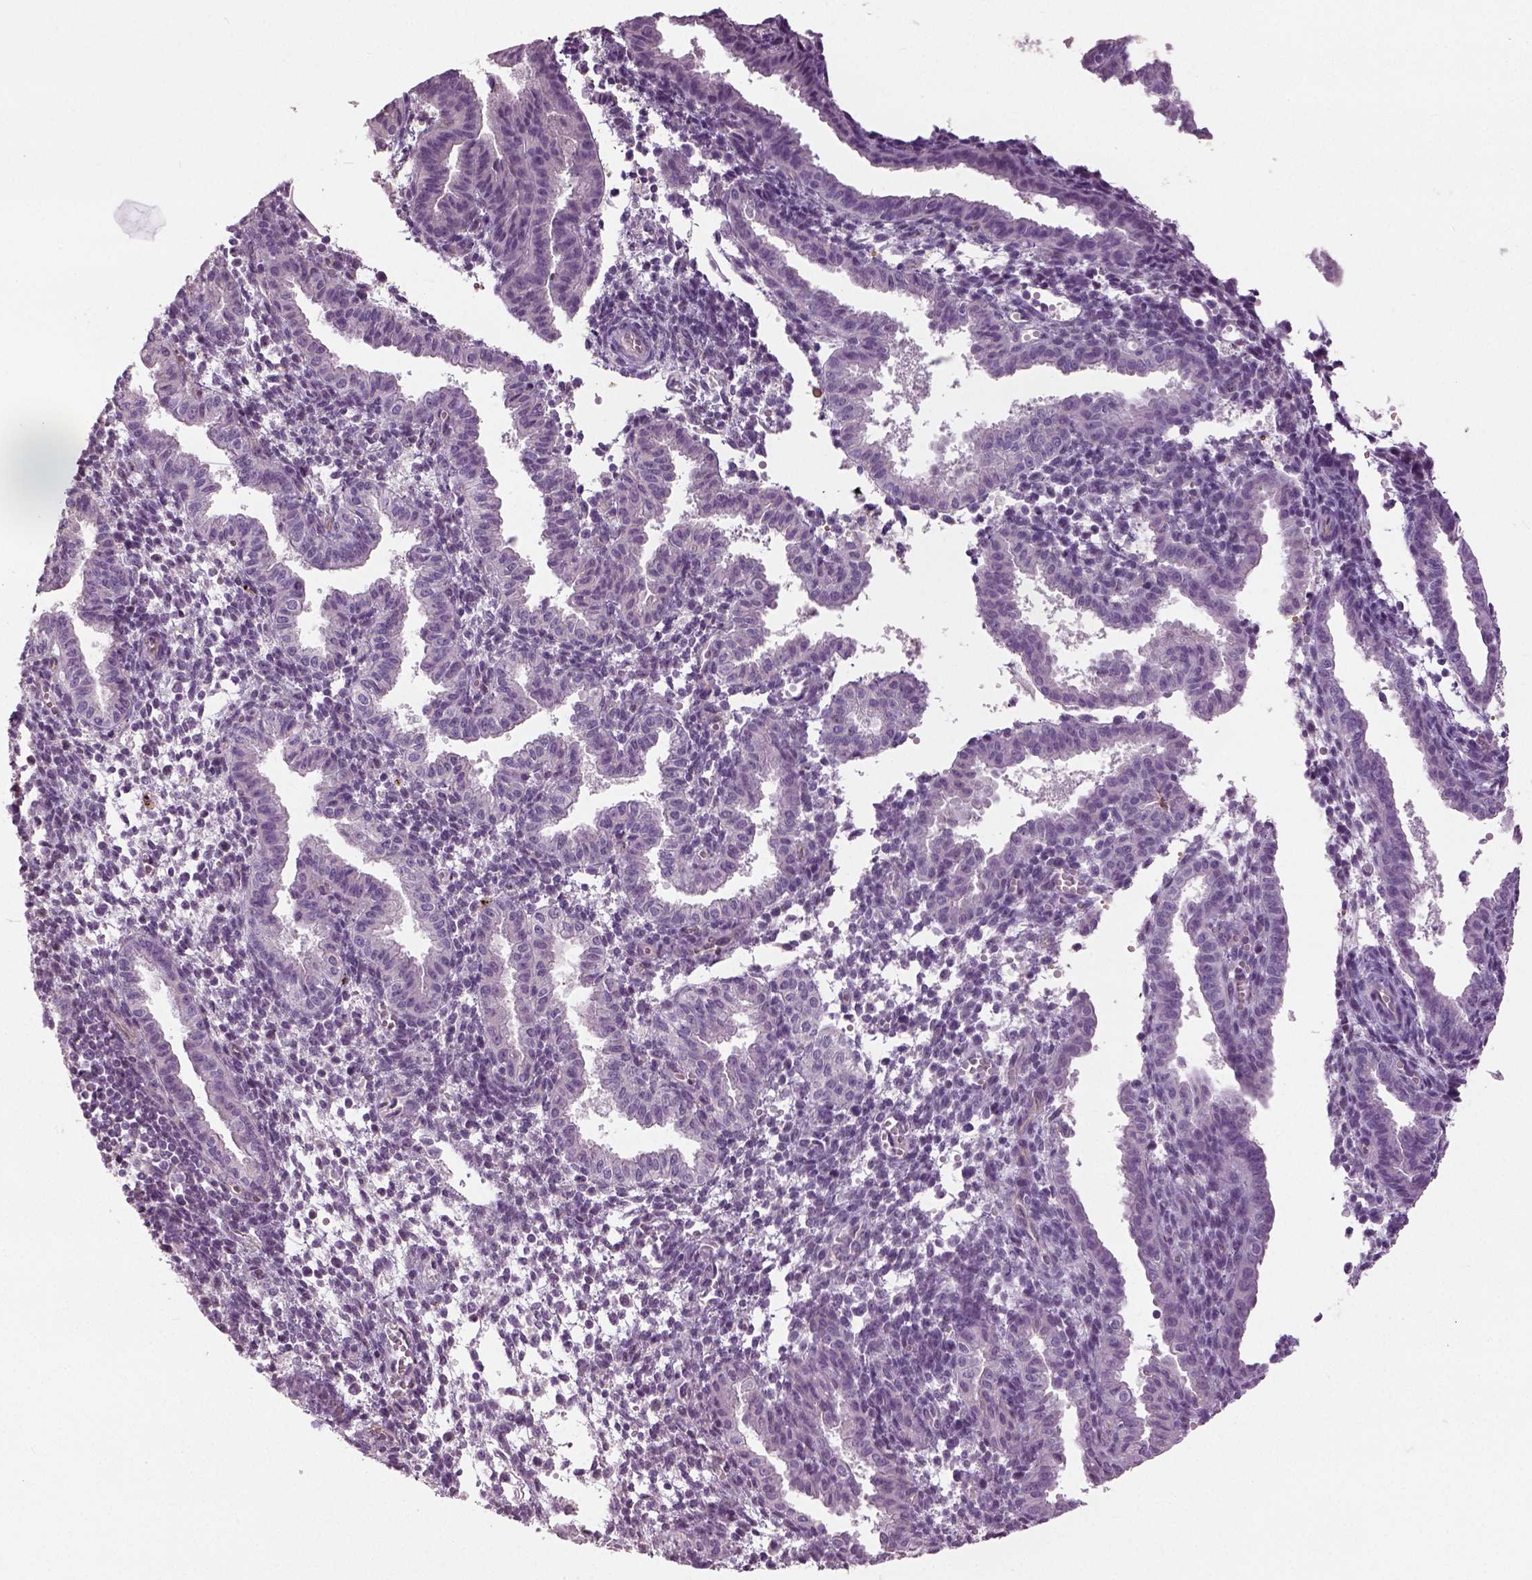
{"staining": {"intensity": "negative", "quantity": "none", "location": "none"}, "tissue": "endometrium", "cell_type": "Cells in endometrial stroma", "image_type": "normal", "snomed": [{"axis": "morphology", "description": "Normal tissue, NOS"}, {"axis": "topography", "description": "Endometrium"}], "caption": "A high-resolution image shows immunohistochemistry (IHC) staining of normal endometrium, which exhibits no significant positivity in cells in endometrial stroma.", "gene": "NECAB1", "patient": {"sex": "female", "age": 37}}